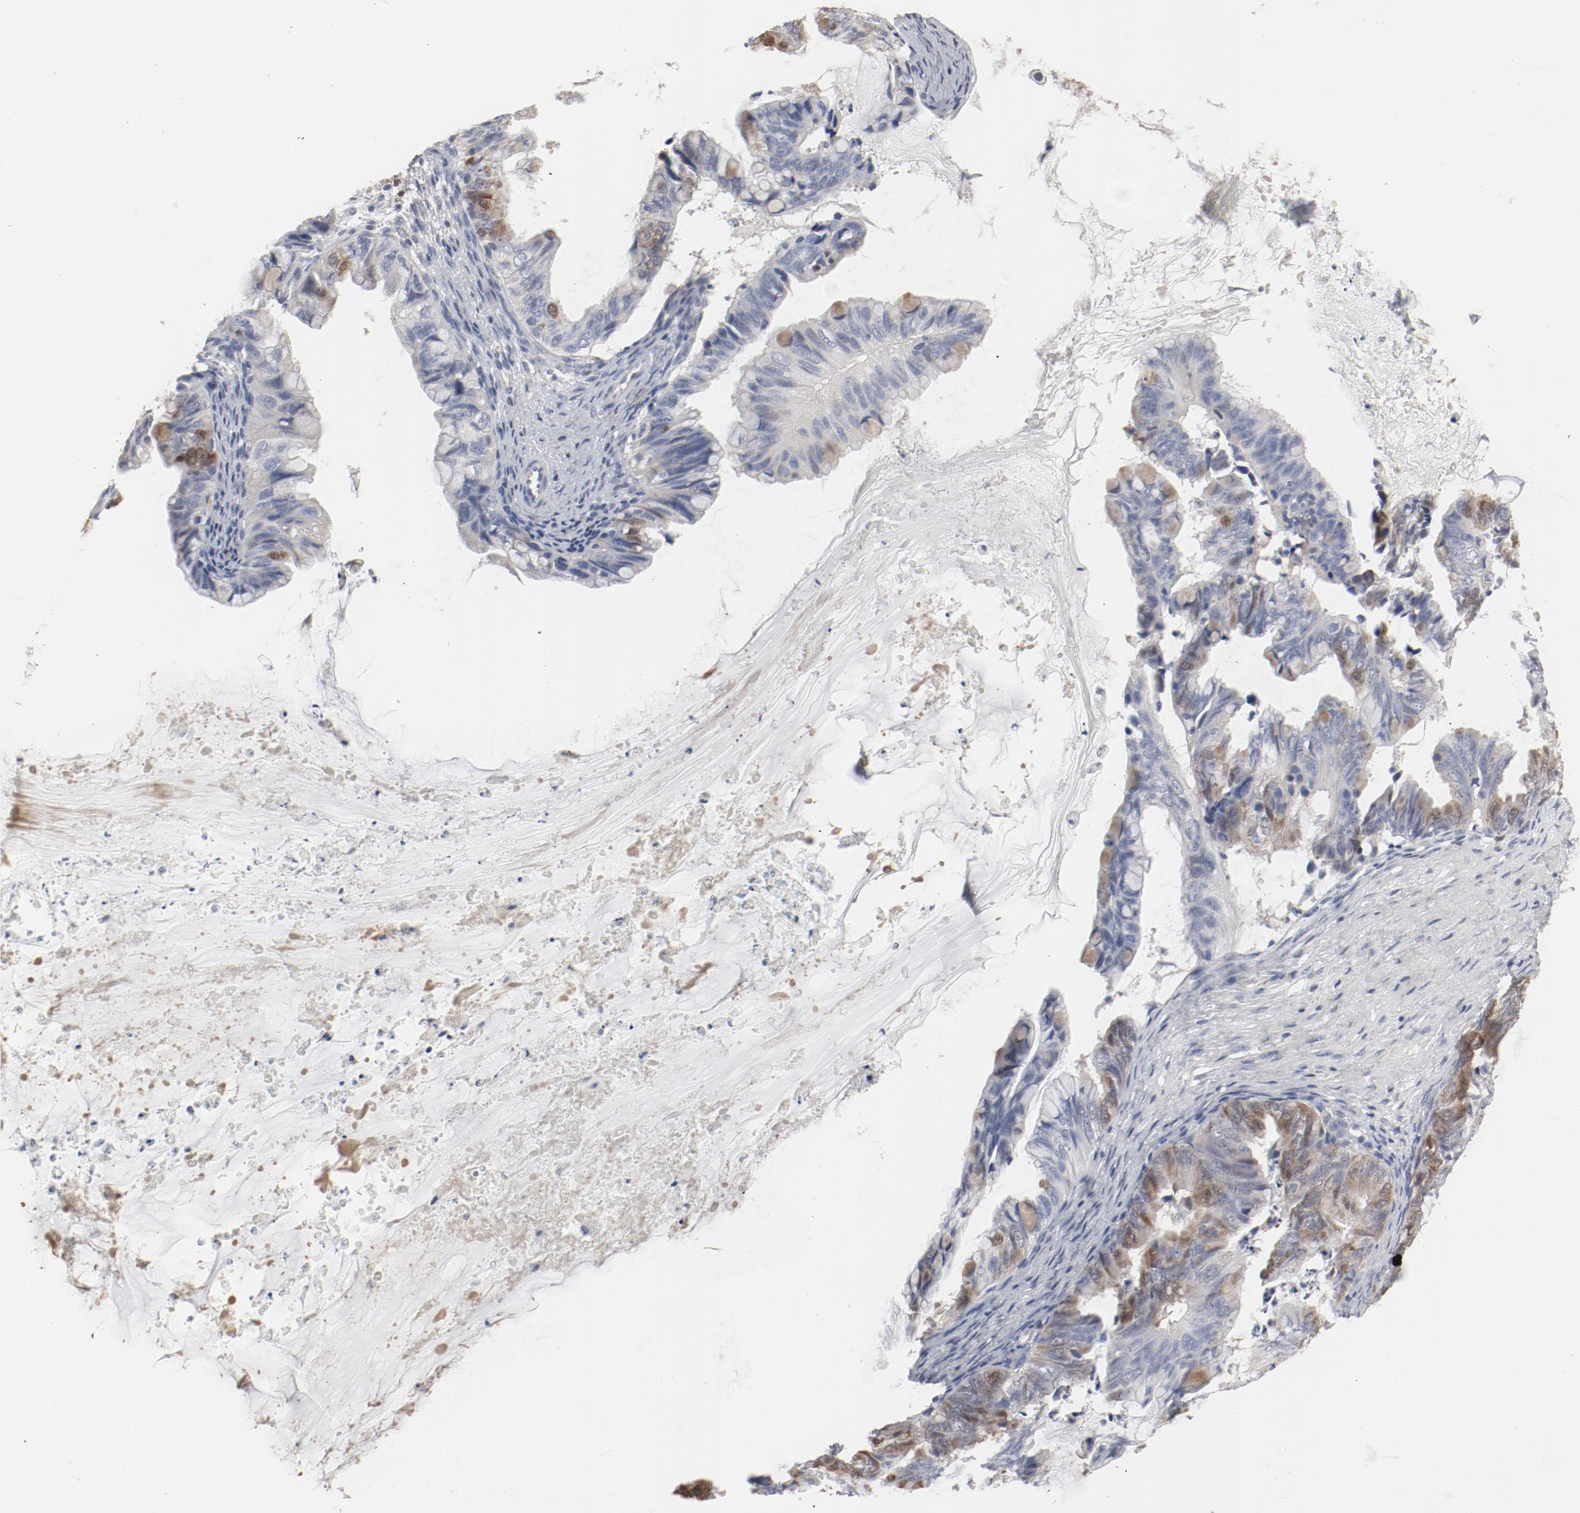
{"staining": {"intensity": "moderate", "quantity": "25%-75%", "location": "cytoplasmic/membranous"}, "tissue": "ovarian cancer", "cell_type": "Tumor cells", "image_type": "cancer", "snomed": [{"axis": "morphology", "description": "Cystadenocarcinoma, mucinous, NOS"}, {"axis": "topography", "description": "Ovary"}], "caption": "A medium amount of moderate cytoplasmic/membranous expression is present in about 25%-75% of tumor cells in mucinous cystadenocarcinoma (ovarian) tissue.", "gene": "CDK1", "patient": {"sex": "female", "age": 36}}